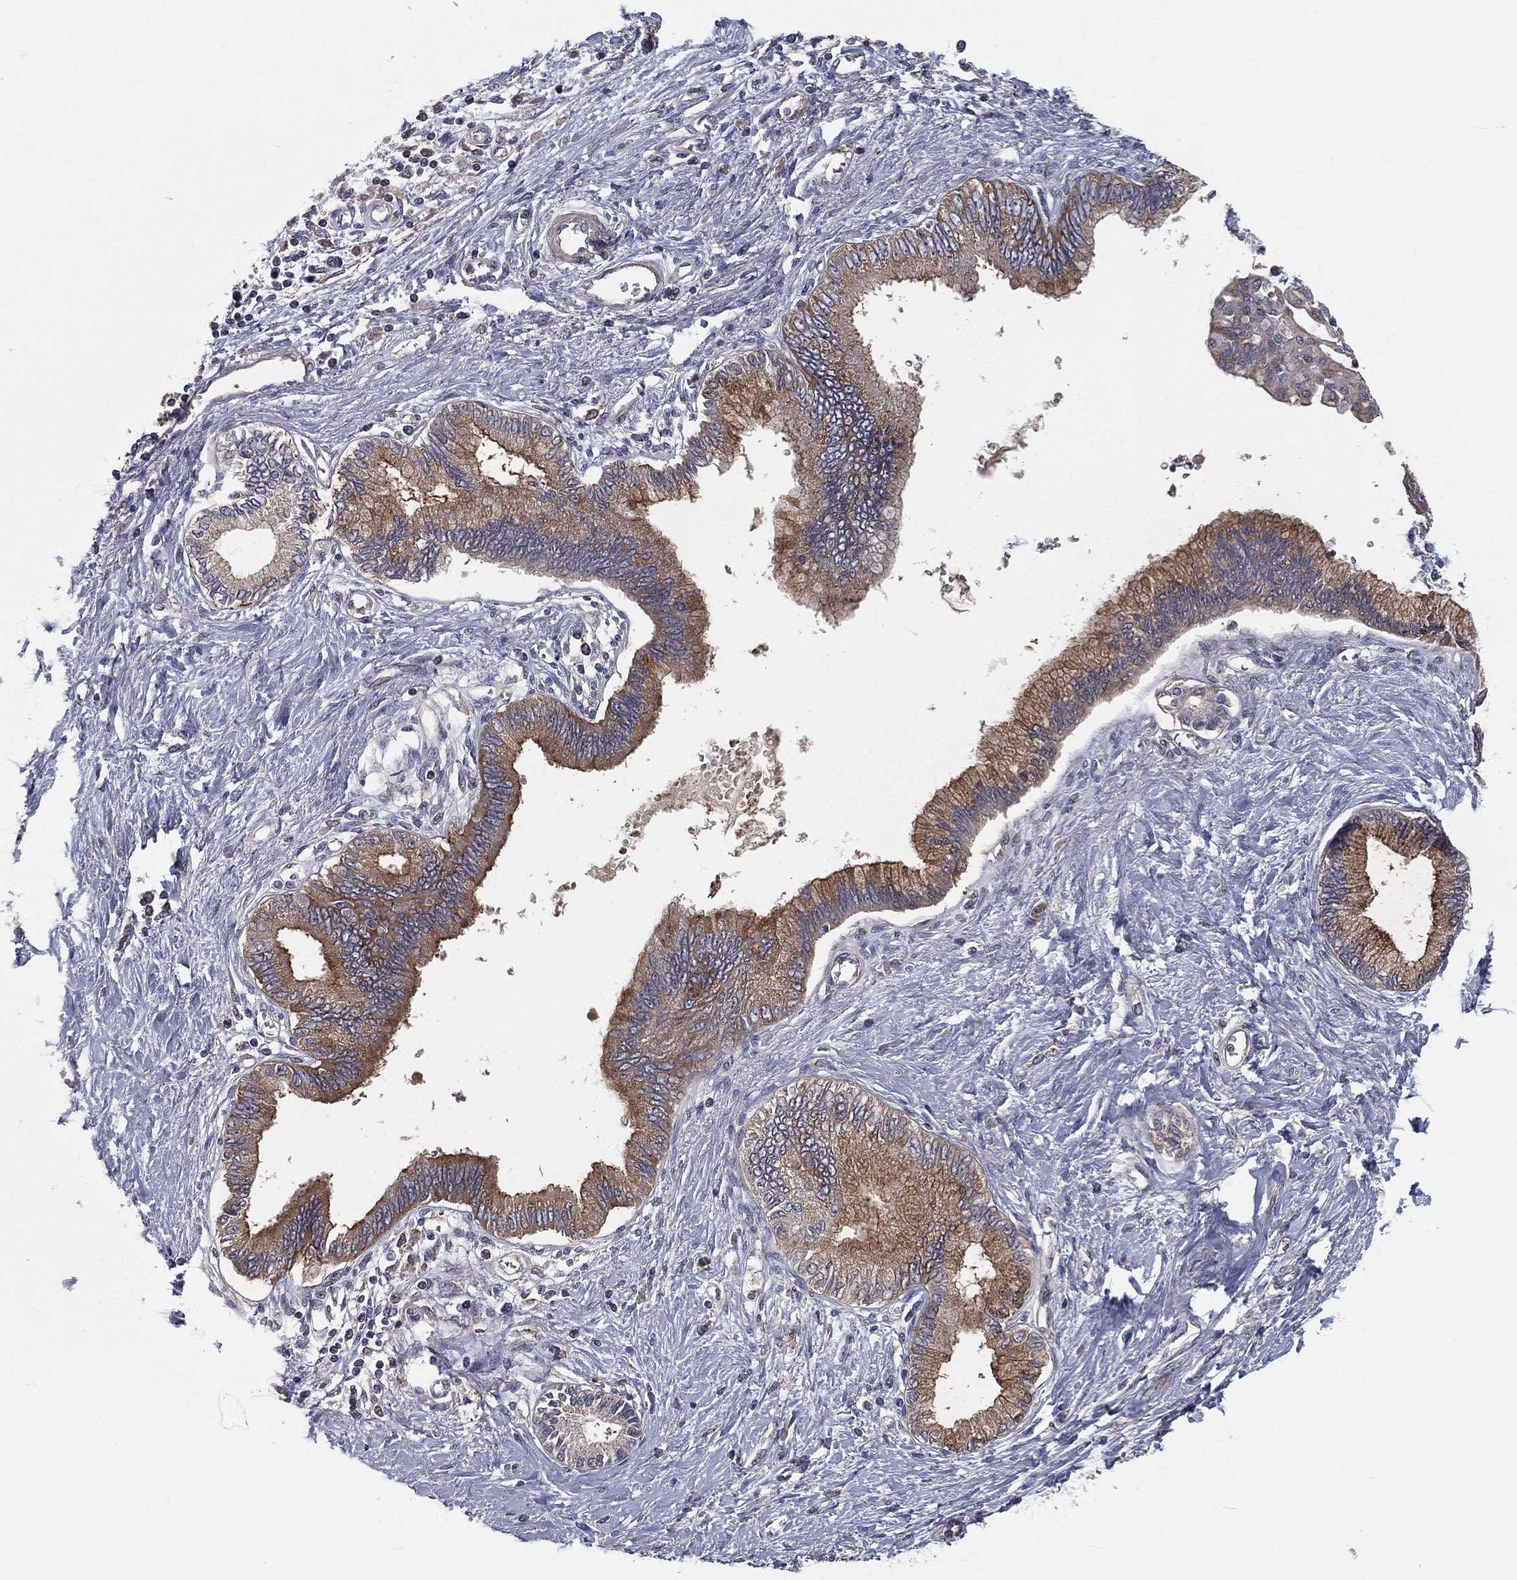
{"staining": {"intensity": "moderate", "quantity": ">75%", "location": "cytoplasmic/membranous"}, "tissue": "pancreatic cancer", "cell_type": "Tumor cells", "image_type": "cancer", "snomed": [{"axis": "morphology", "description": "Adenocarcinoma, NOS"}, {"axis": "topography", "description": "Pancreas"}], "caption": "The histopathology image exhibits staining of pancreatic cancer (adenocarcinoma), revealing moderate cytoplasmic/membranous protein positivity (brown color) within tumor cells.", "gene": "EIF2B5", "patient": {"sex": "female", "age": 77}}